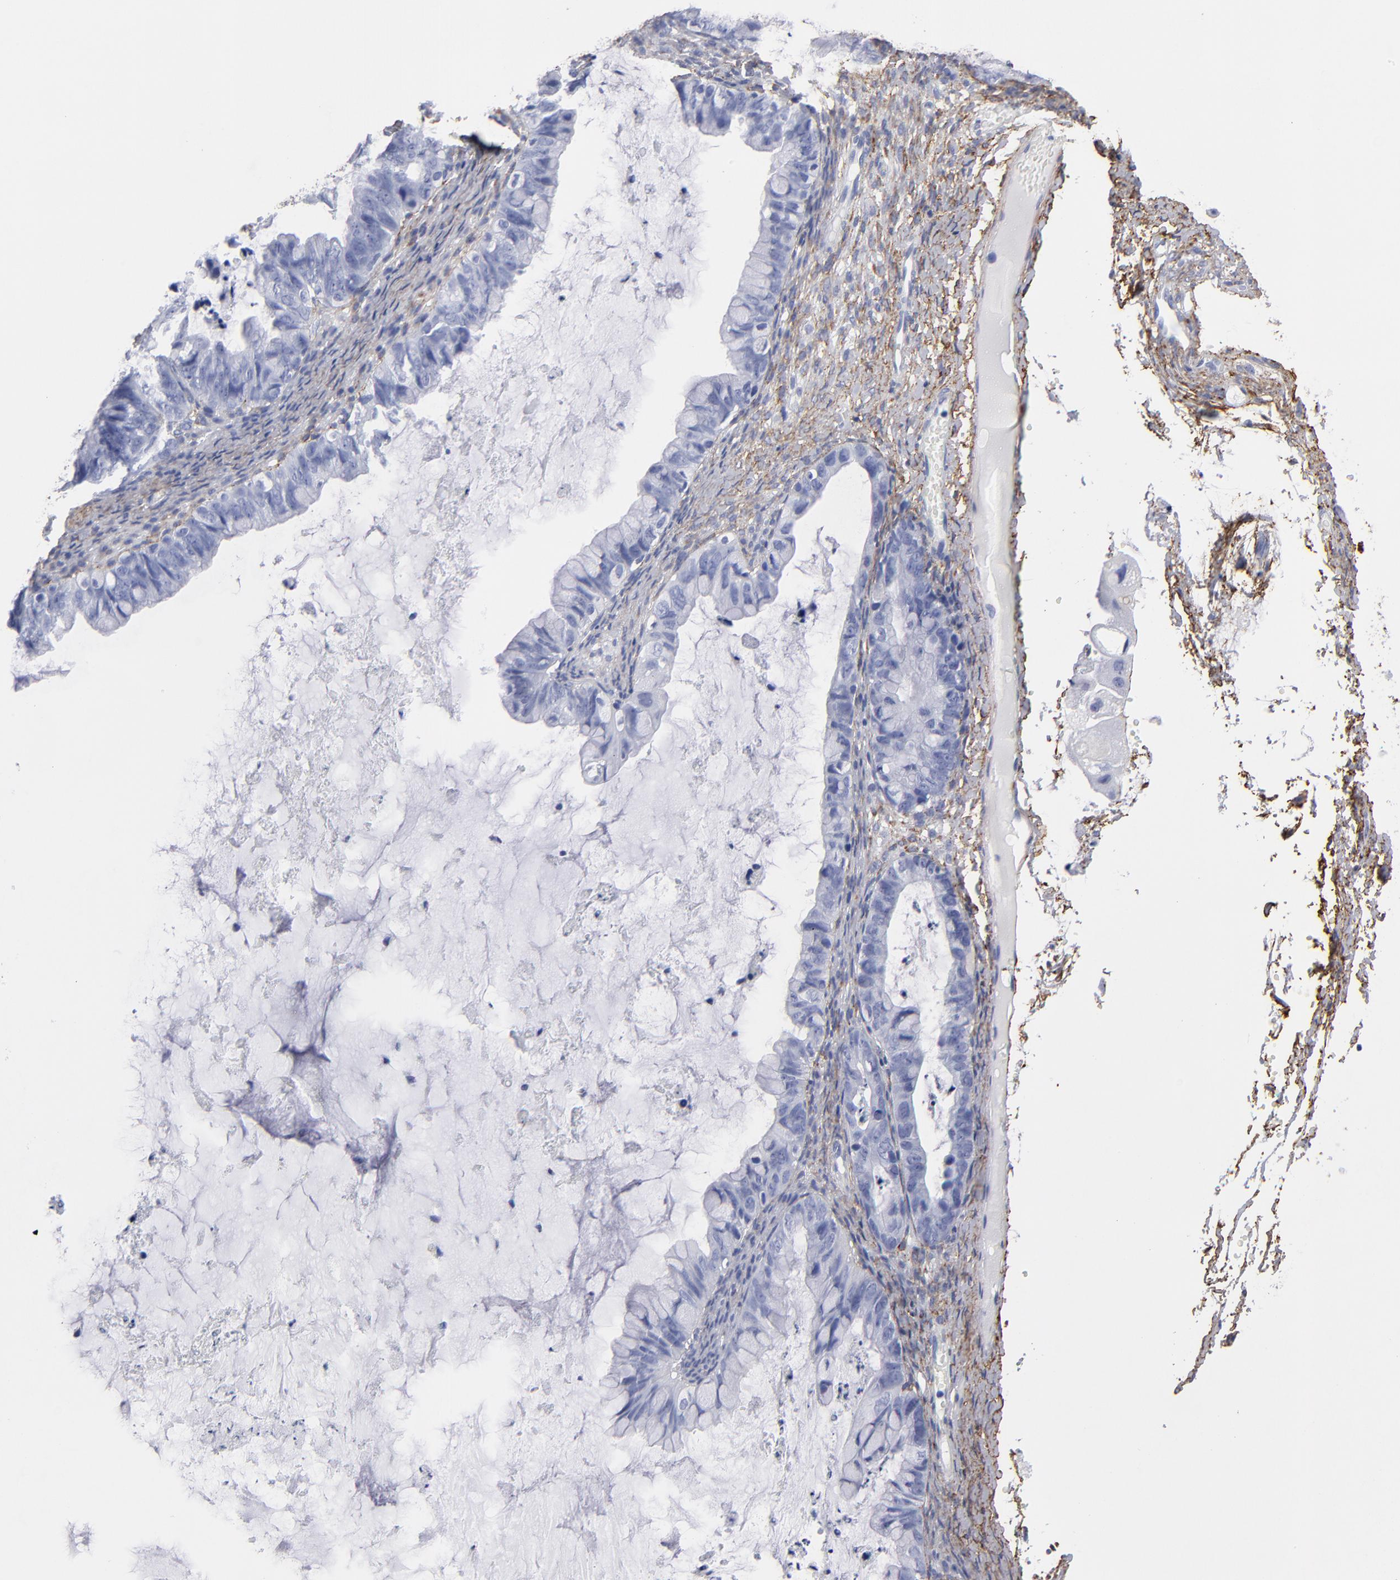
{"staining": {"intensity": "negative", "quantity": "none", "location": "none"}, "tissue": "ovarian cancer", "cell_type": "Tumor cells", "image_type": "cancer", "snomed": [{"axis": "morphology", "description": "Cystadenocarcinoma, mucinous, NOS"}, {"axis": "topography", "description": "Ovary"}], "caption": "This is an immunohistochemistry (IHC) image of ovarian mucinous cystadenocarcinoma. There is no staining in tumor cells.", "gene": "EMILIN1", "patient": {"sex": "female", "age": 36}}